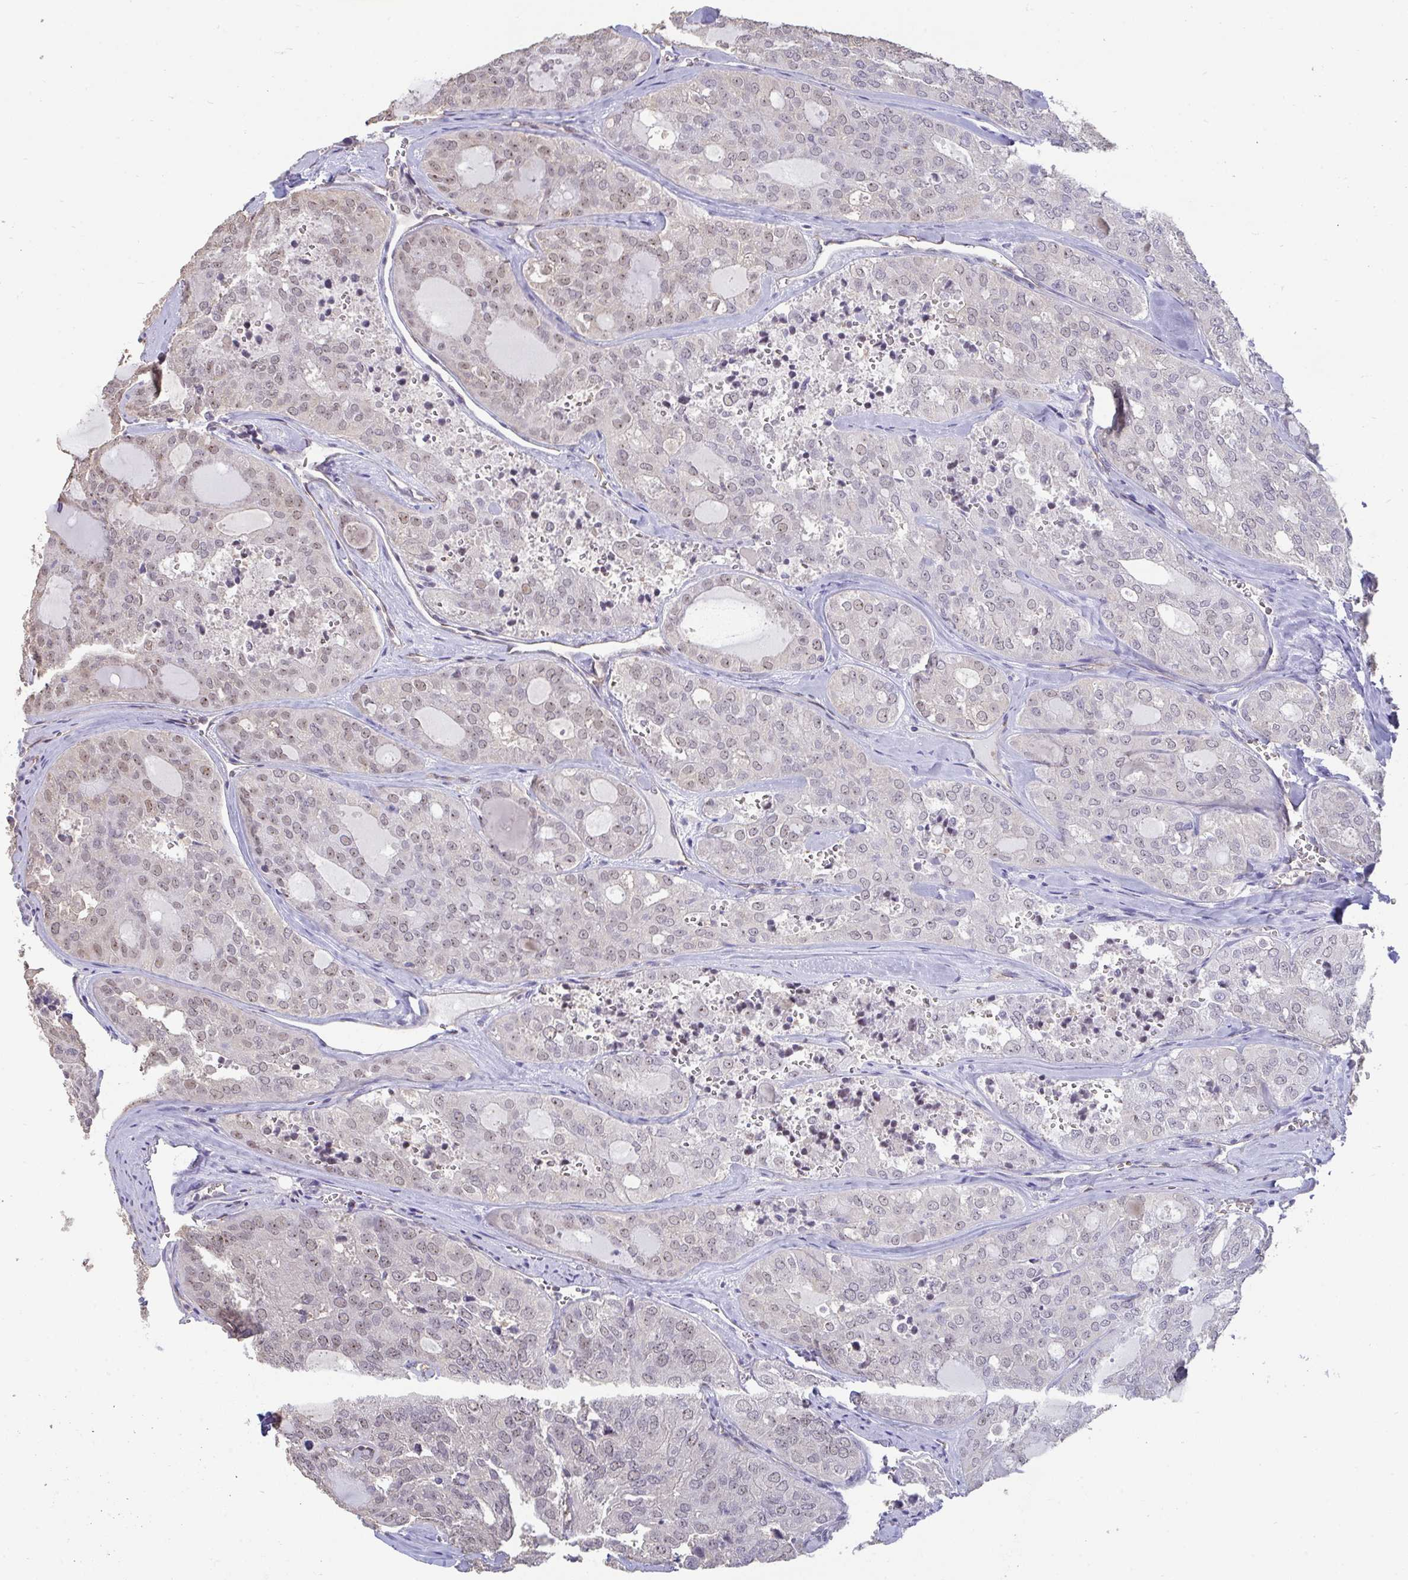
{"staining": {"intensity": "weak", "quantity": "25%-75%", "location": "nuclear"}, "tissue": "thyroid cancer", "cell_type": "Tumor cells", "image_type": "cancer", "snomed": [{"axis": "morphology", "description": "Follicular adenoma carcinoma, NOS"}, {"axis": "topography", "description": "Thyroid gland"}], "caption": "Tumor cells reveal low levels of weak nuclear staining in about 25%-75% of cells in thyroid follicular adenoma carcinoma.", "gene": "SENP3", "patient": {"sex": "male", "age": 75}}